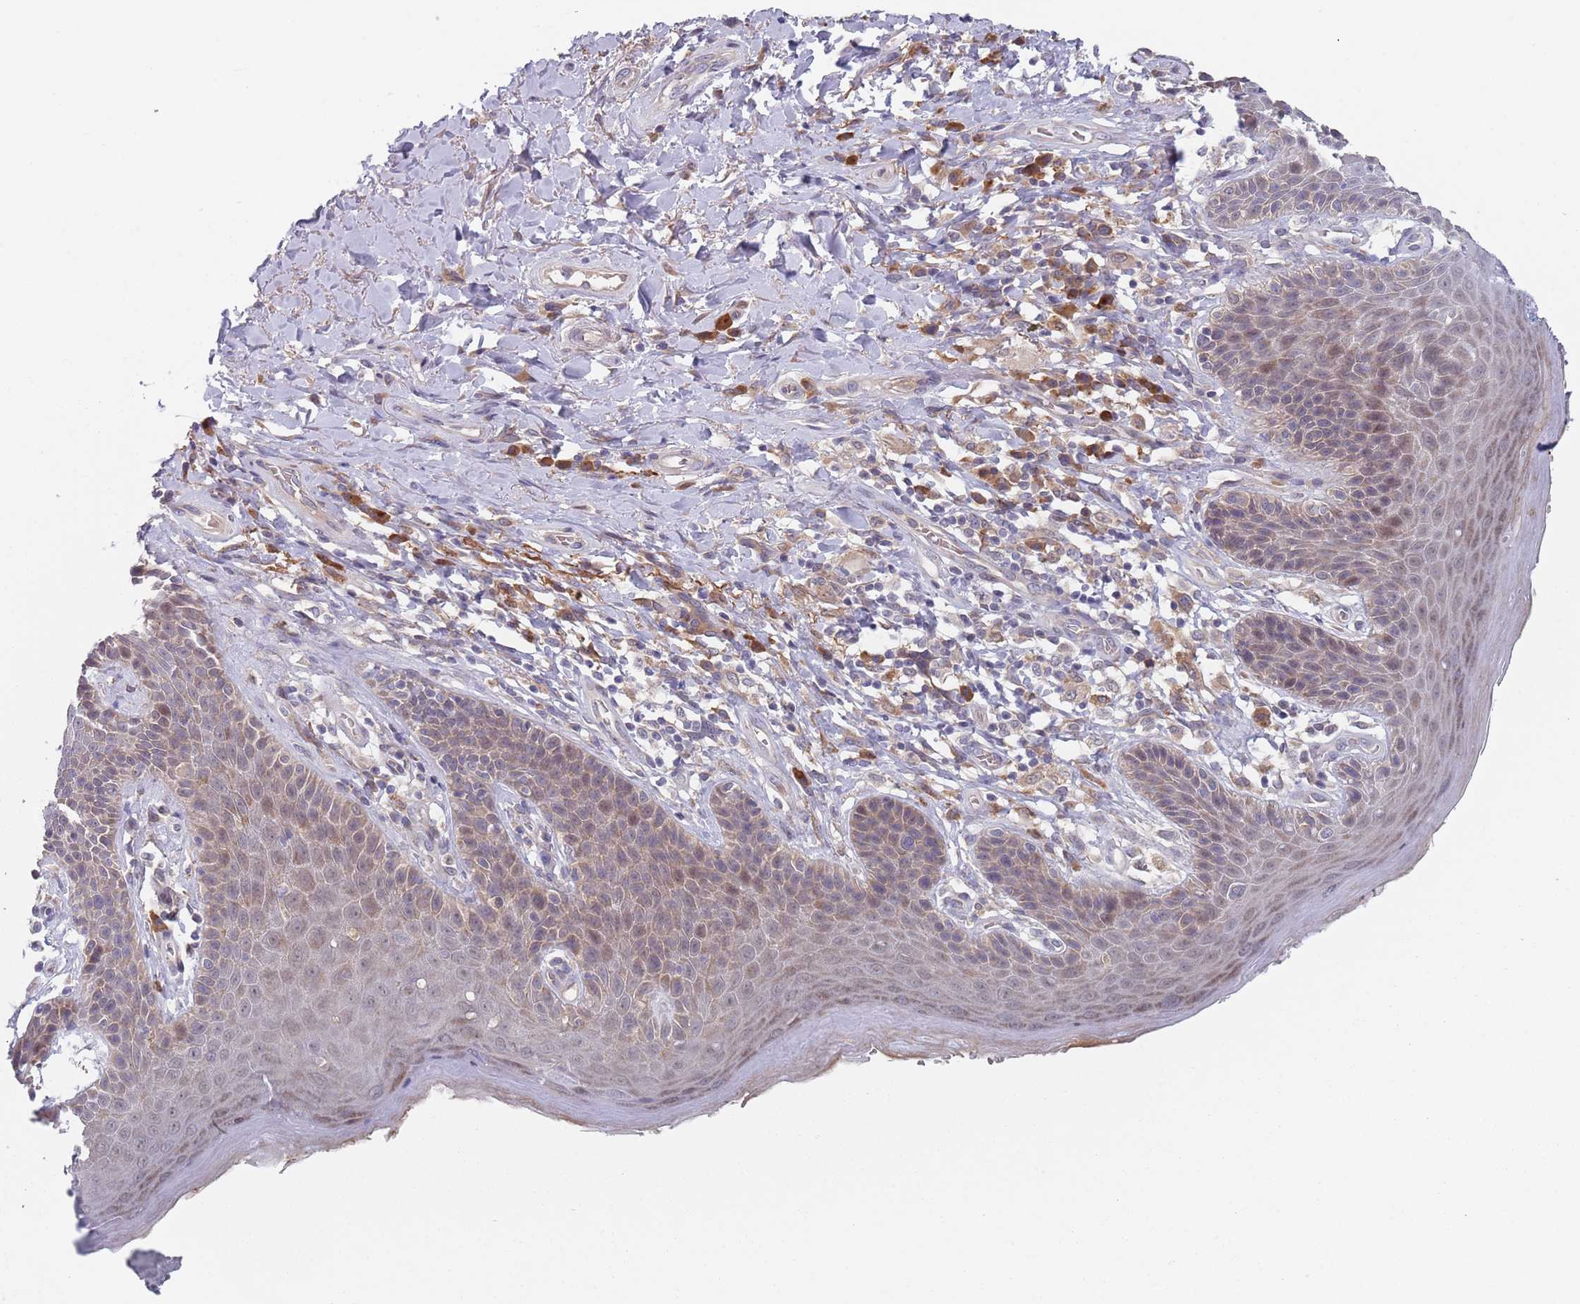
{"staining": {"intensity": "moderate", "quantity": "<25%", "location": "cytoplasmic/membranous"}, "tissue": "skin", "cell_type": "Epidermal cells", "image_type": "normal", "snomed": [{"axis": "morphology", "description": "Normal tissue, NOS"}, {"axis": "topography", "description": "Anal"}], "caption": "A low amount of moderate cytoplasmic/membranous staining is seen in about <25% of epidermal cells in normal skin. (Brightfield microscopy of DAB IHC at high magnification).", "gene": "ZNF140", "patient": {"sex": "female", "age": 89}}